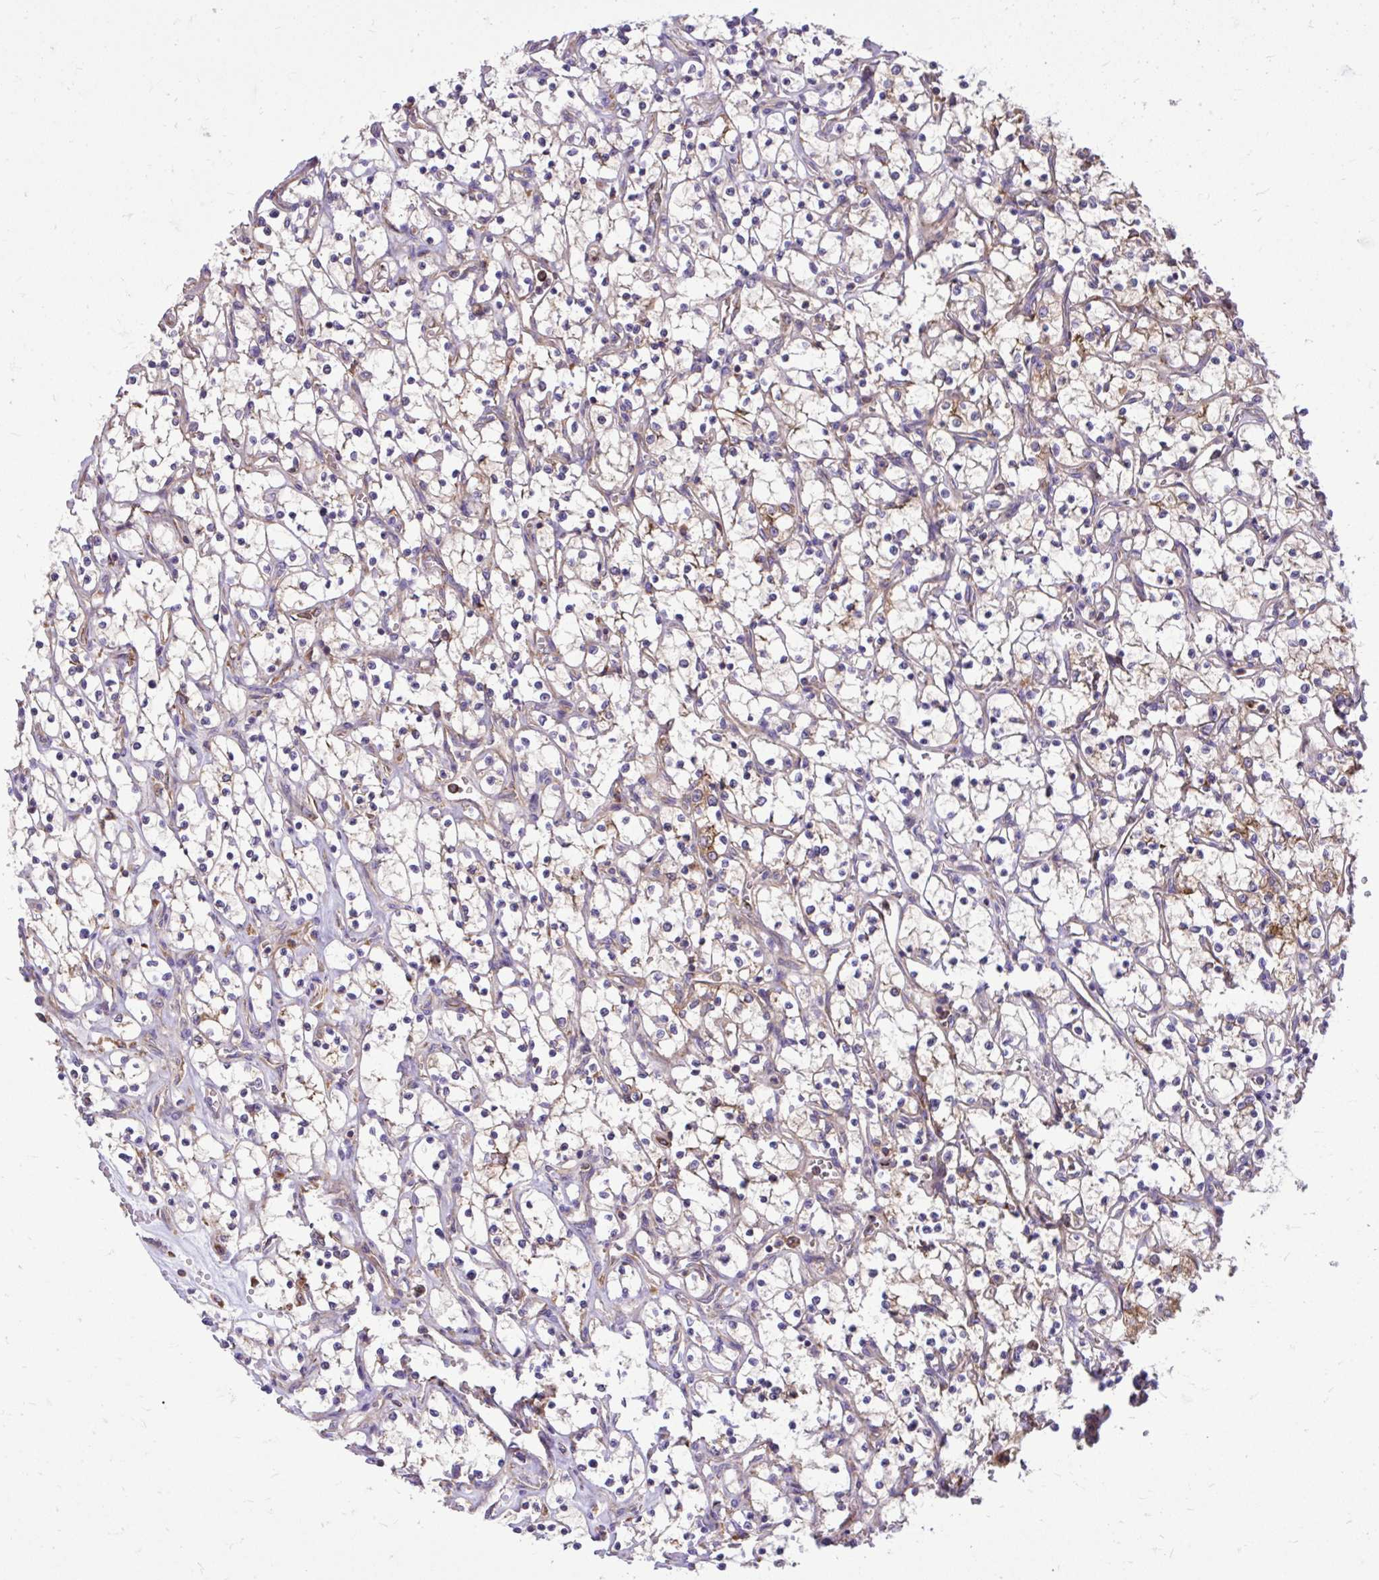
{"staining": {"intensity": "moderate", "quantity": "<25%", "location": "cytoplasmic/membranous"}, "tissue": "renal cancer", "cell_type": "Tumor cells", "image_type": "cancer", "snomed": [{"axis": "morphology", "description": "Adenocarcinoma, NOS"}, {"axis": "topography", "description": "Kidney"}], "caption": "DAB (3,3'-diaminobenzidine) immunohistochemical staining of human renal cancer (adenocarcinoma) demonstrates moderate cytoplasmic/membranous protein expression in approximately <25% of tumor cells.", "gene": "PAIP2", "patient": {"sex": "female", "age": 69}}